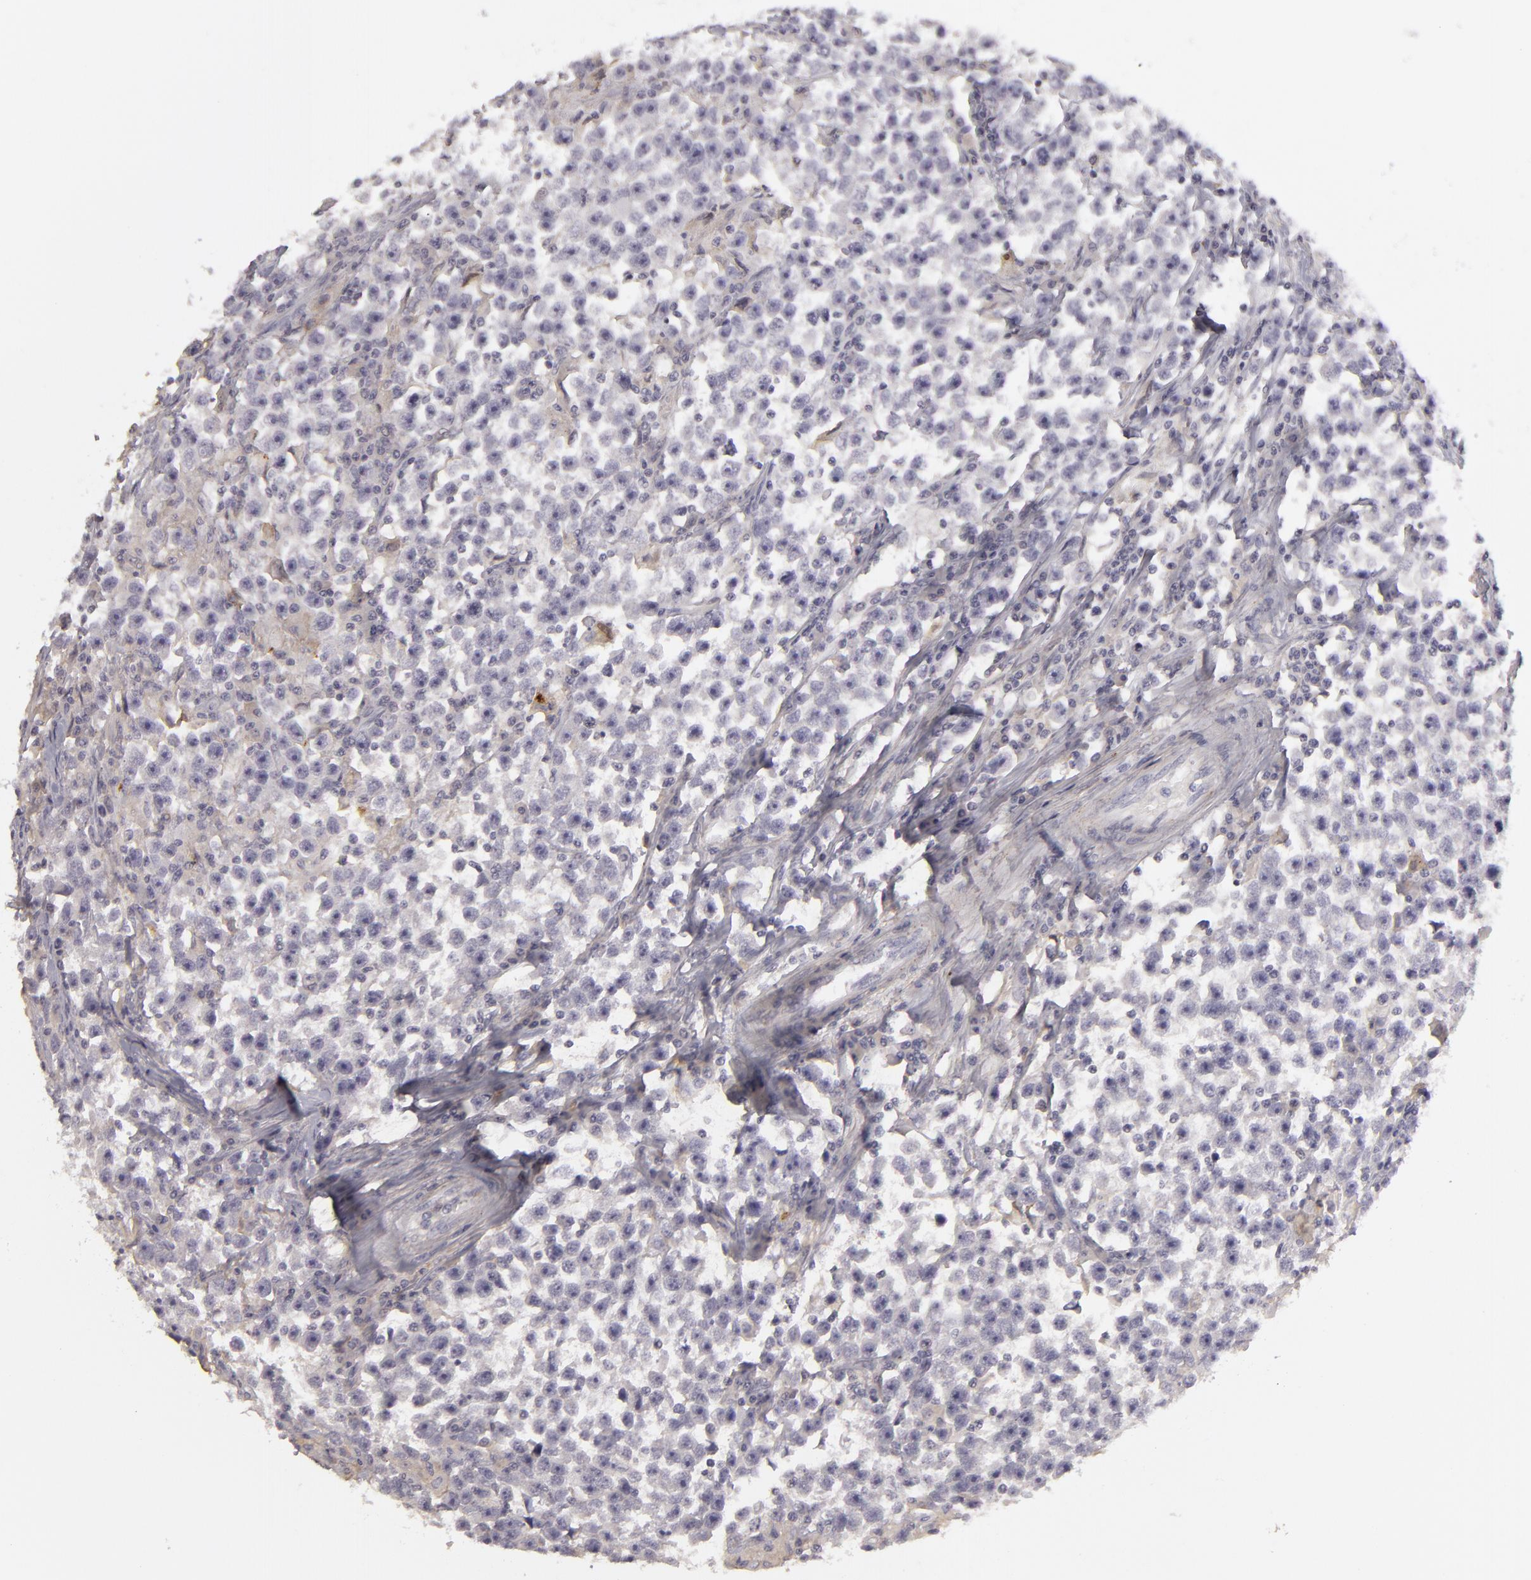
{"staining": {"intensity": "negative", "quantity": "none", "location": "none"}, "tissue": "testis cancer", "cell_type": "Tumor cells", "image_type": "cancer", "snomed": [{"axis": "morphology", "description": "Seminoma, NOS"}, {"axis": "topography", "description": "Testis"}], "caption": "Immunohistochemistry (IHC) image of human seminoma (testis) stained for a protein (brown), which demonstrates no positivity in tumor cells.", "gene": "EFS", "patient": {"sex": "male", "age": 33}}